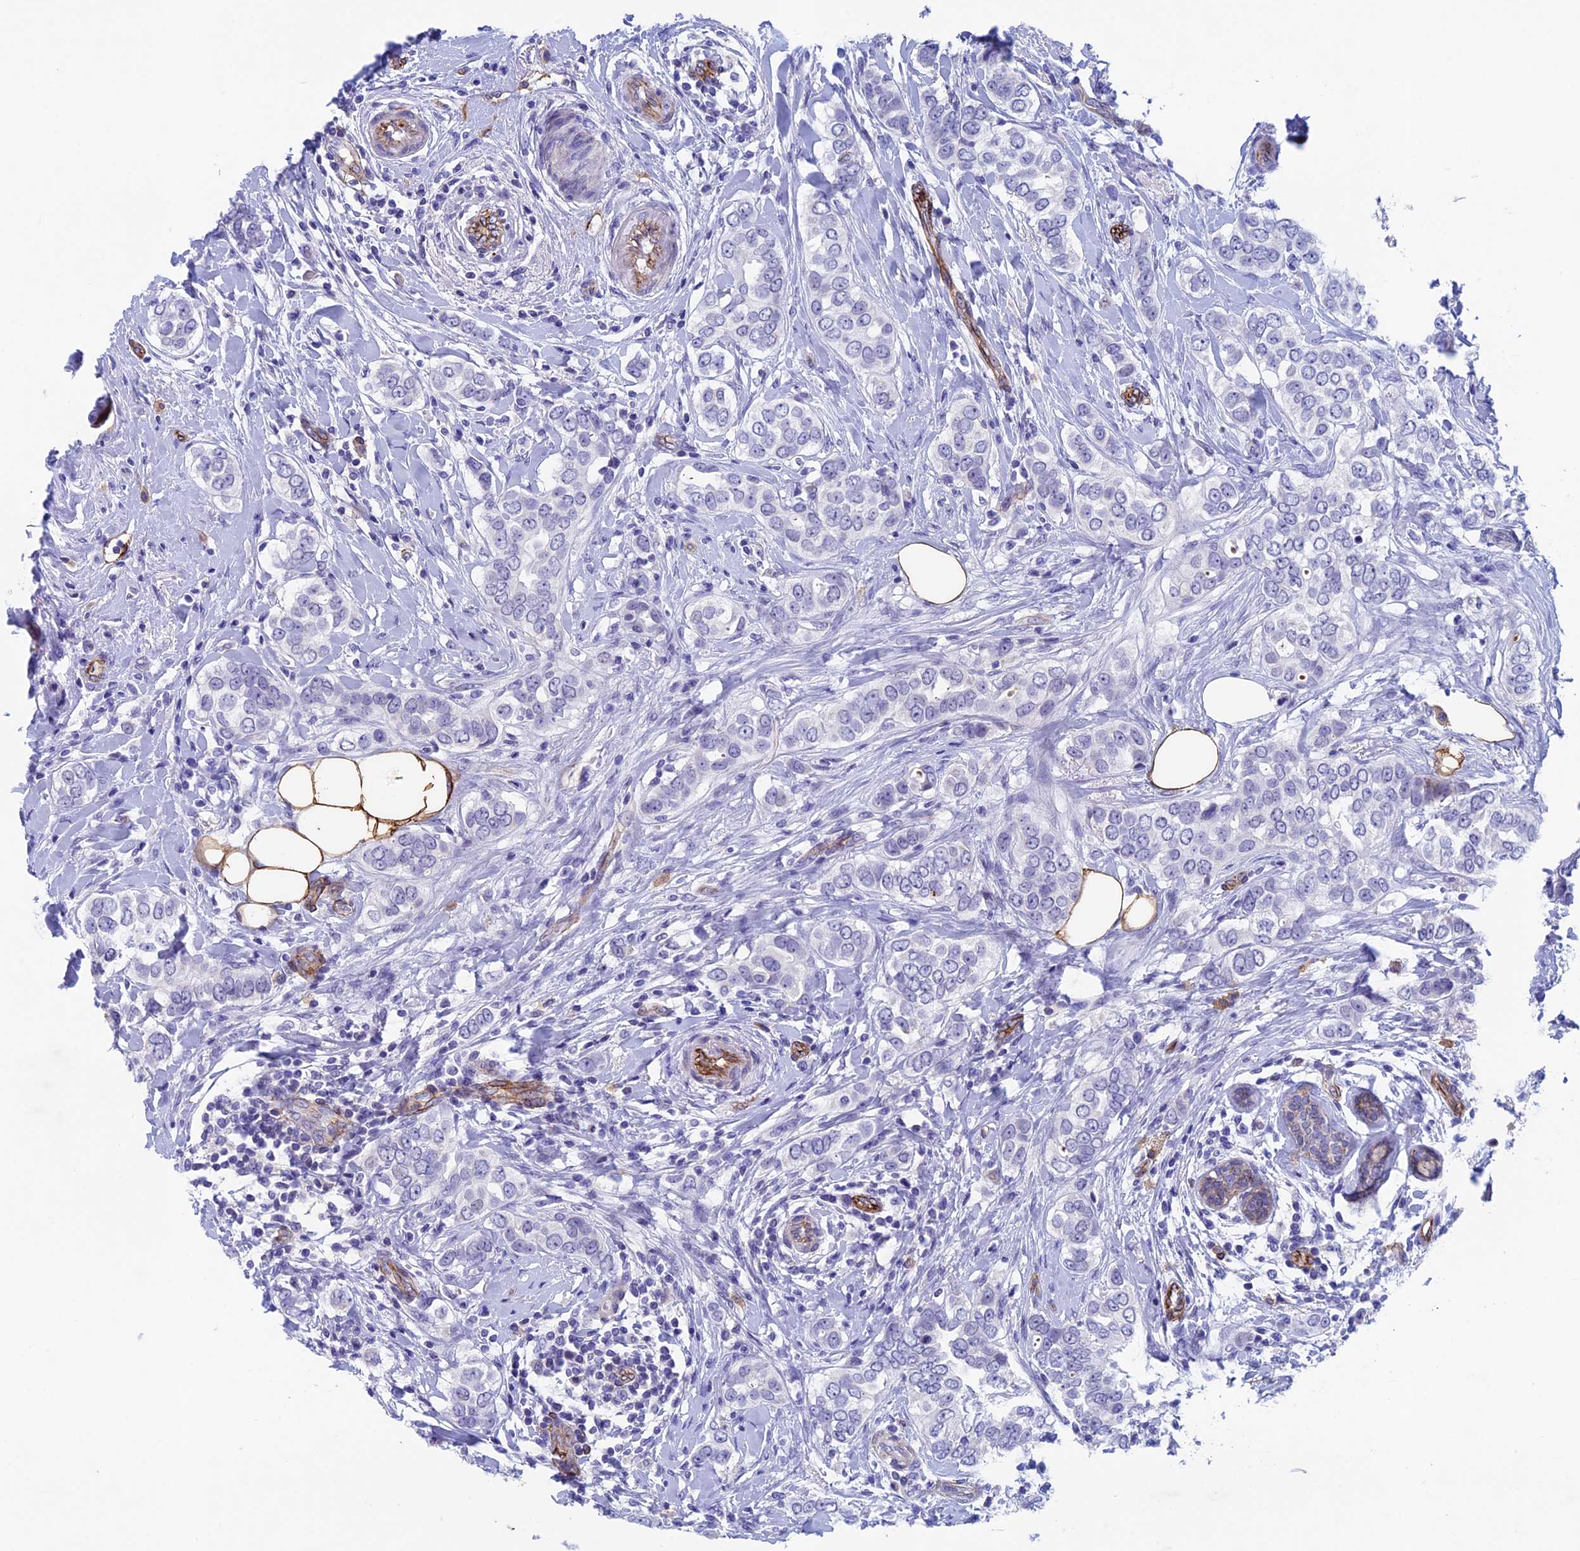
{"staining": {"intensity": "negative", "quantity": "none", "location": "none"}, "tissue": "breast cancer", "cell_type": "Tumor cells", "image_type": "cancer", "snomed": [{"axis": "morphology", "description": "Lobular carcinoma"}, {"axis": "topography", "description": "Breast"}], "caption": "Immunohistochemistry of human lobular carcinoma (breast) demonstrates no positivity in tumor cells.", "gene": "INSYN1", "patient": {"sex": "female", "age": 51}}